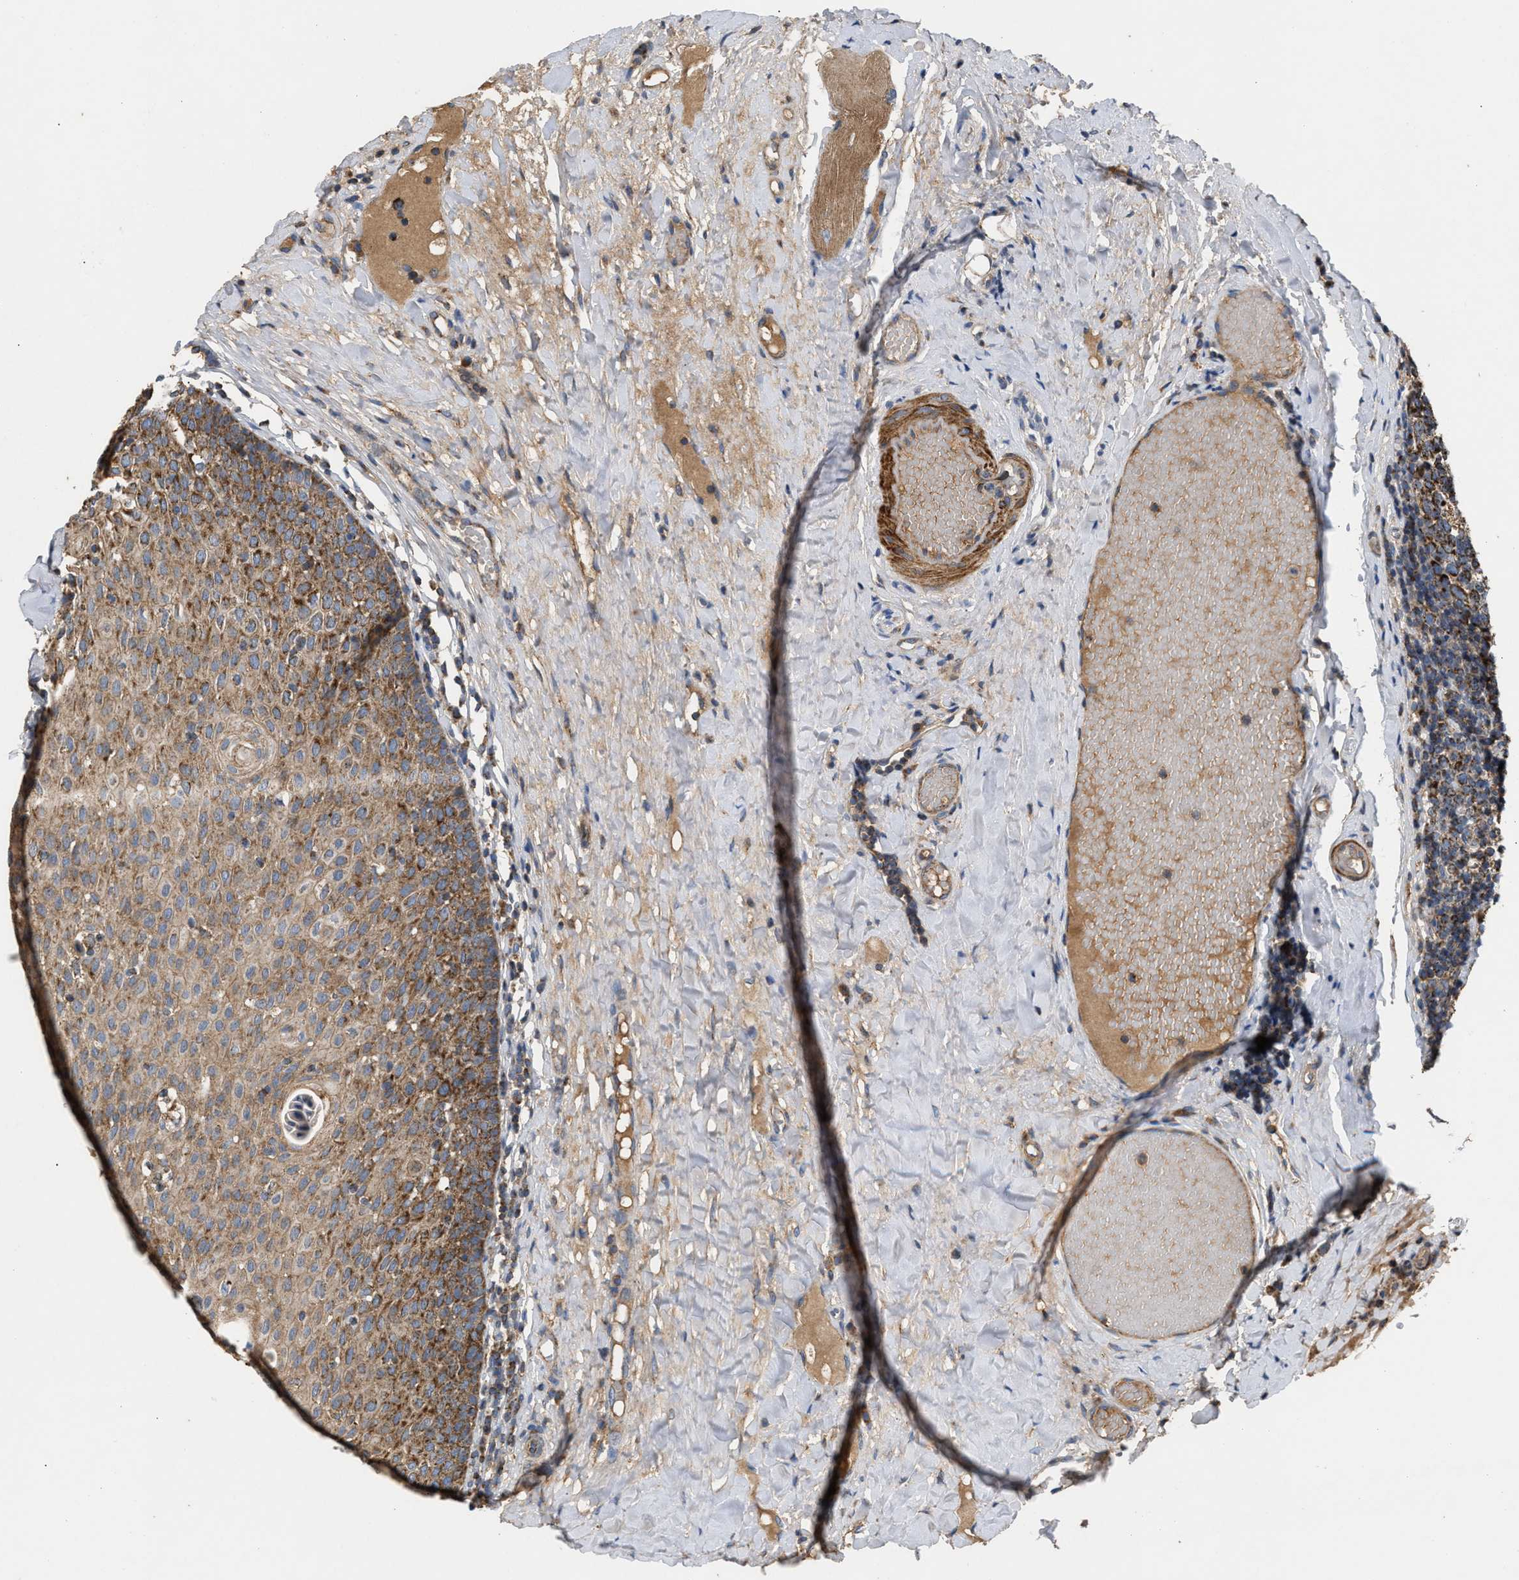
{"staining": {"intensity": "strong", "quantity": ">75%", "location": "cytoplasmic/membranous"}, "tissue": "tonsil", "cell_type": "Germinal center cells", "image_type": "normal", "snomed": [{"axis": "morphology", "description": "Normal tissue, NOS"}, {"axis": "topography", "description": "Tonsil"}], "caption": "Protein staining displays strong cytoplasmic/membranous expression in approximately >75% of germinal center cells in benign tonsil. (Brightfield microscopy of DAB IHC at high magnification).", "gene": "TACO1", "patient": {"sex": "female", "age": 19}}